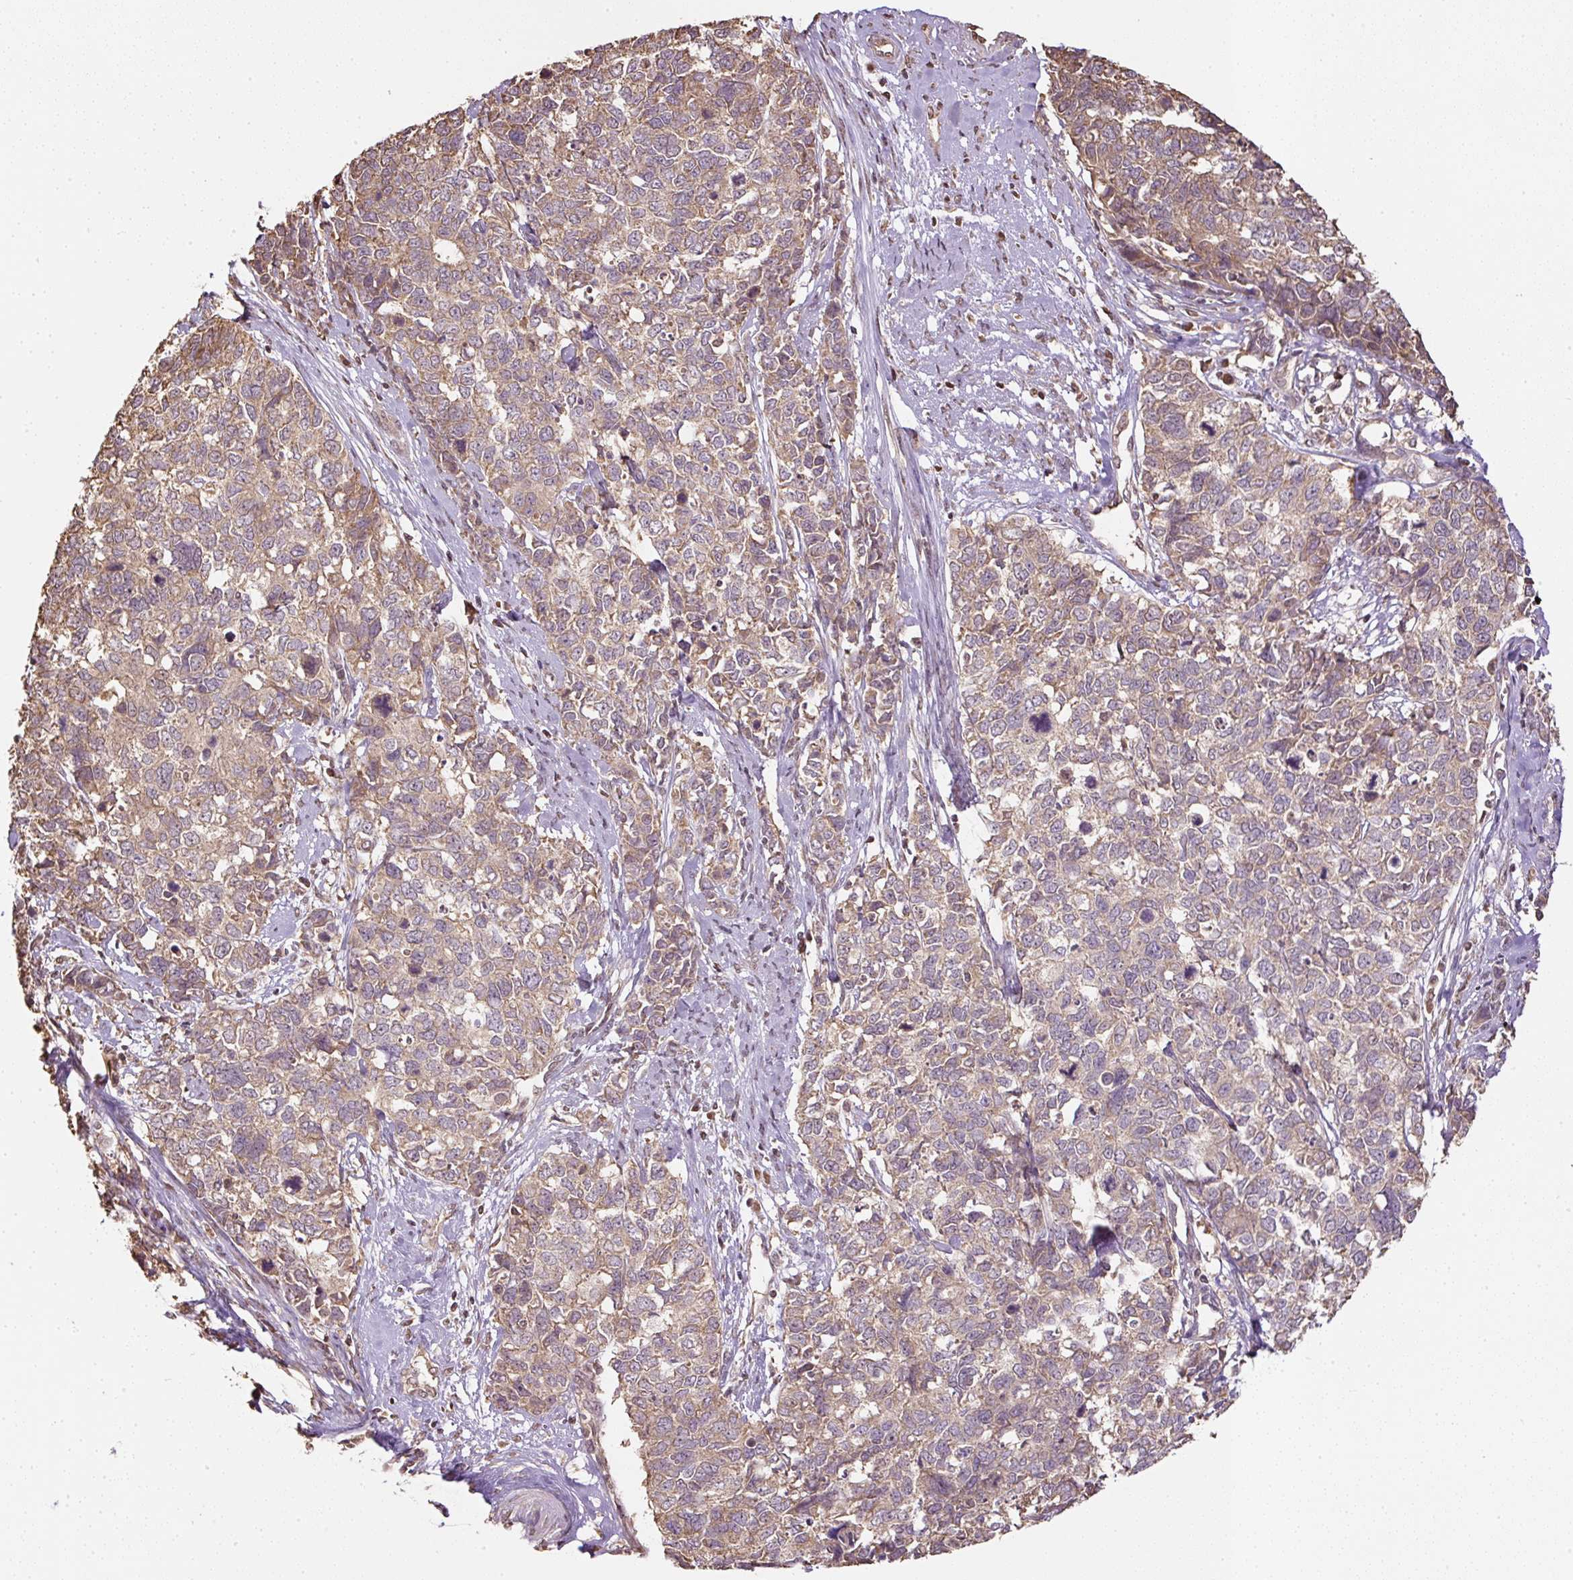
{"staining": {"intensity": "weak", "quantity": ">75%", "location": "cytoplasmic/membranous"}, "tissue": "cervical cancer", "cell_type": "Tumor cells", "image_type": "cancer", "snomed": [{"axis": "morphology", "description": "Adenocarcinoma, NOS"}, {"axis": "topography", "description": "Cervix"}], "caption": "An immunohistochemistry micrograph of tumor tissue is shown. Protein staining in brown shows weak cytoplasmic/membranous positivity in cervical cancer (adenocarcinoma) within tumor cells. (DAB (3,3'-diaminobenzidine) = brown stain, brightfield microscopy at high magnification).", "gene": "TMEM170B", "patient": {"sex": "female", "age": 63}}